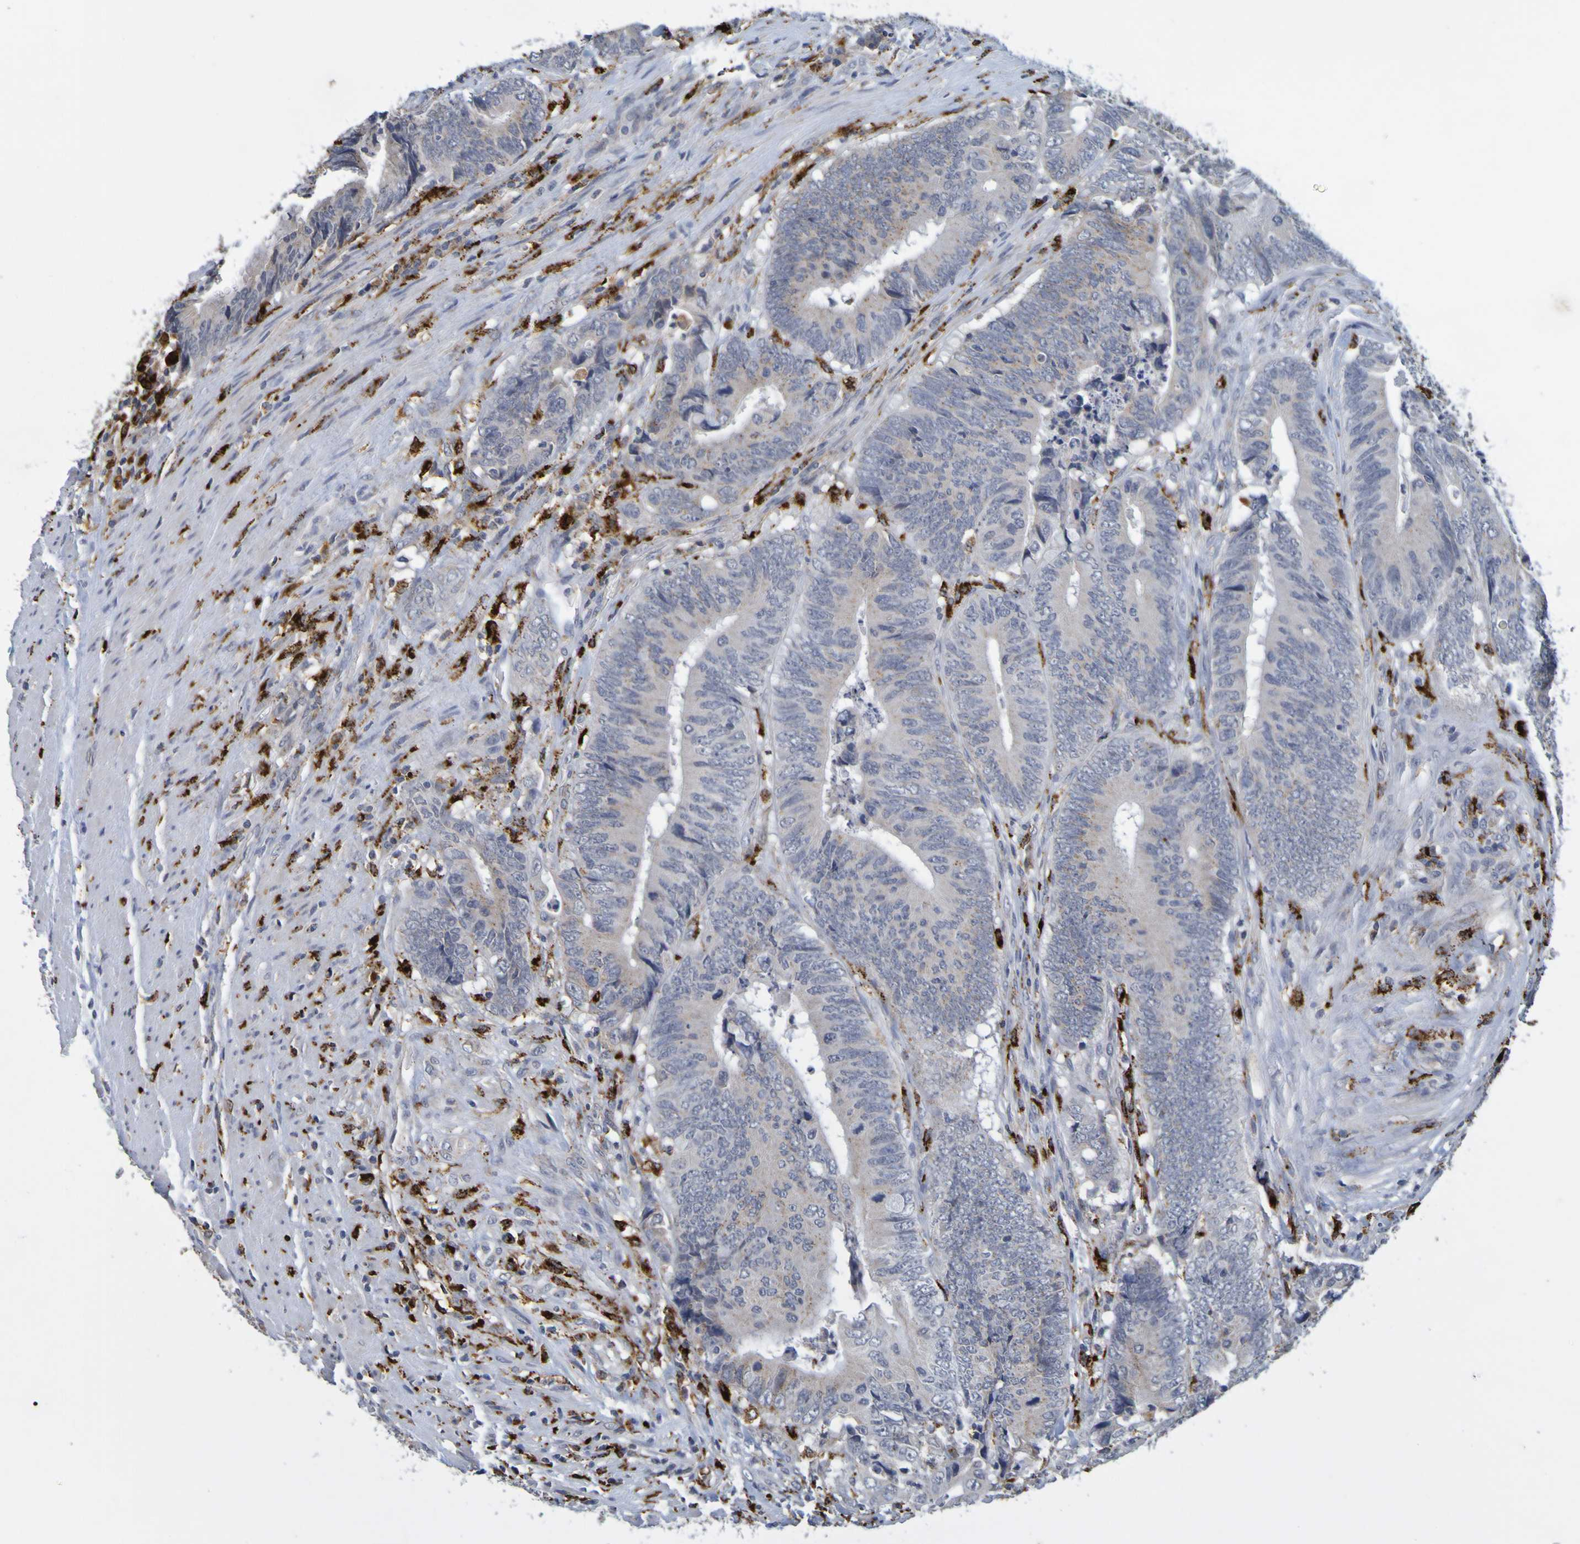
{"staining": {"intensity": "weak", "quantity": "<25%", "location": "cytoplasmic/membranous"}, "tissue": "colorectal cancer", "cell_type": "Tumor cells", "image_type": "cancer", "snomed": [{"axis": "morphology", "description": "Normal tissue, NOS"}, {"axis": "morphology", "description": "Adenocarcinoma, NOS"}, {"axis": "topography", "description": "Colon"}], "caption": "Tumor cells show no significant staining in colorectal cancer (adenocarcinoma). (DAB (3,3'-diaminobenzidine) immunohistochemistry (IHC) with hematoxylin counter stain).", "gene": "TPH1", "patient": {"sex": "male", "age": 56}}